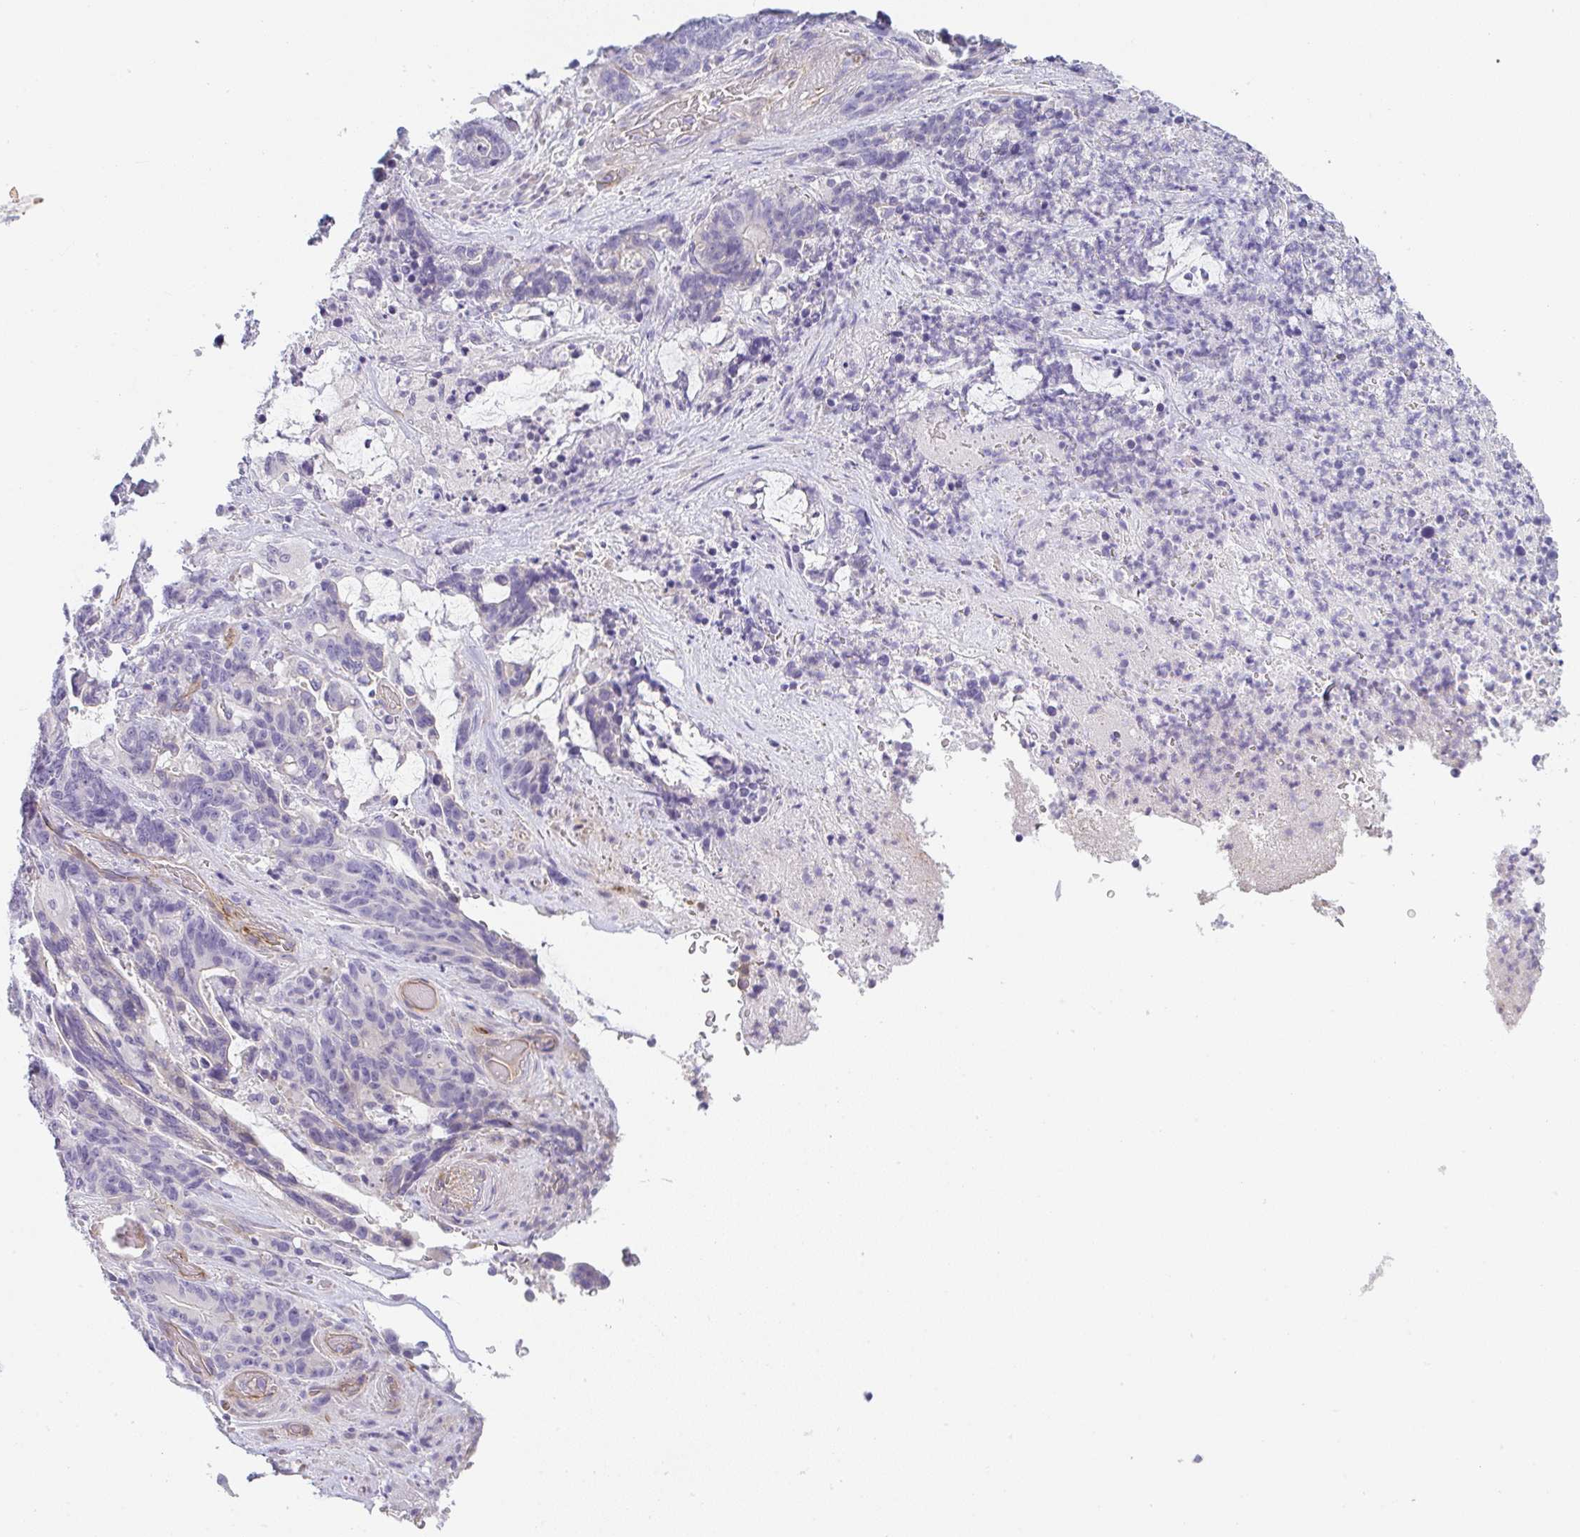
{"staining": {"intensity": "negative", "quantity": "none", "location": "none"}, "tissue": "stomach cancer", "cell_type": "Tumor cells", "image_type": "cancer", "snomed": [{"axis": "morphology", "description": "Normal tissue, NOS"}, {"axis": "morphology", "description": "Adenocarcinoma, NOS"}, {"axis": "topography", "description": "Stomach"}], "caption": "Tumor cells are negative for protein expression in human stomach cancer. (Brightfield microscopy of DAB (3,3'-diaminobenzidine) immunohistochemistry at high magnification).", "gene": "LPAR4", "patient": {"sex": "female", "age": 64}}